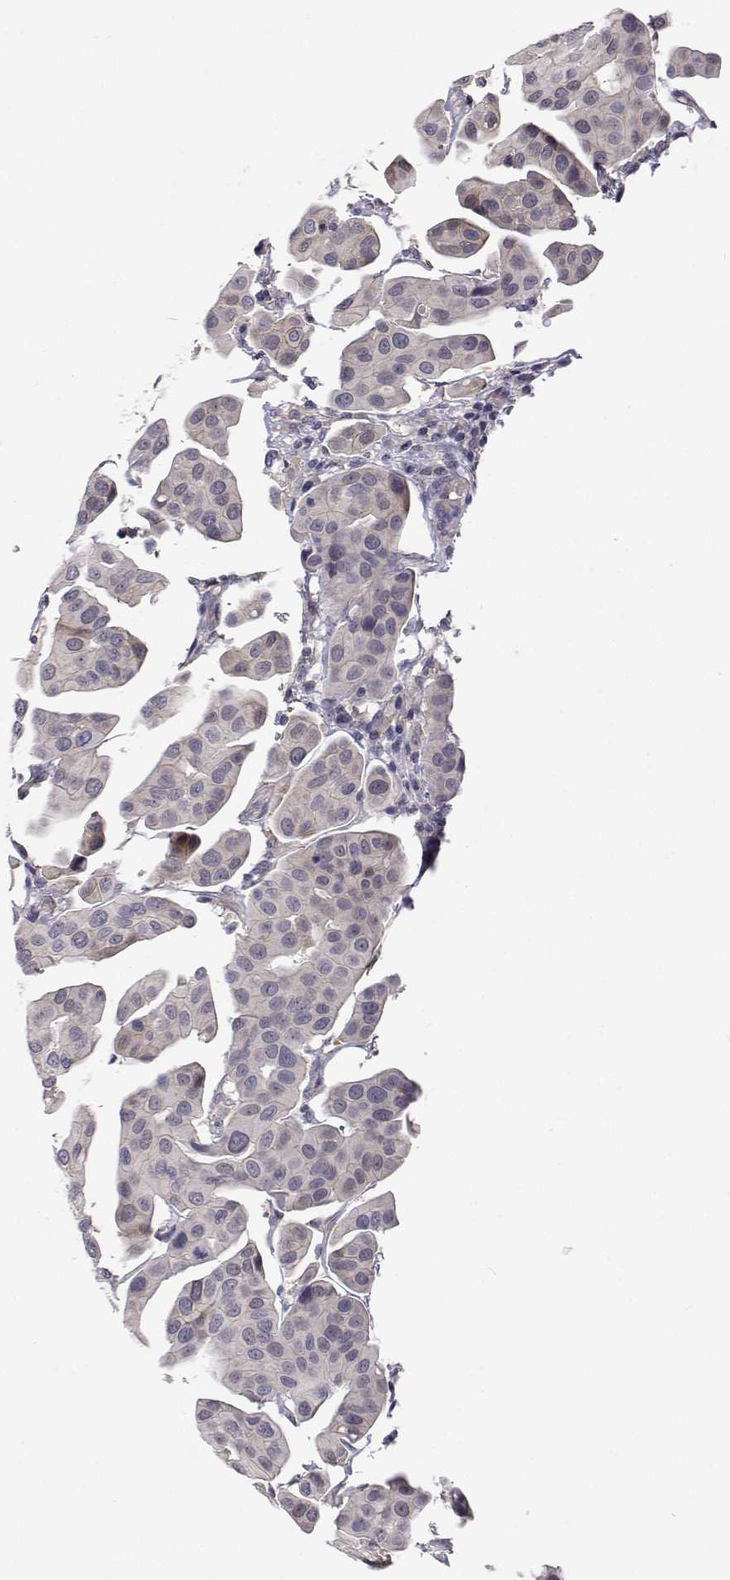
{"staining": {"intensity": "negative", "quantity": "none", "location": "none"}, "tissue": "renal cancer", "cell_type": "Tumor cells", "image_type": "cancer", "snomed": [{"axis": "morphology", "description": "Adenocarcinoma, NOS"}, {"axis": "topography", "description": "Urinary bladder"}], "caption": "The histopathology image exhibits no staining of tumor cells in renal cancer (adenocarcinoma).", "gene": "MYPN", "patient": {"sex": "male", "age": 61}}